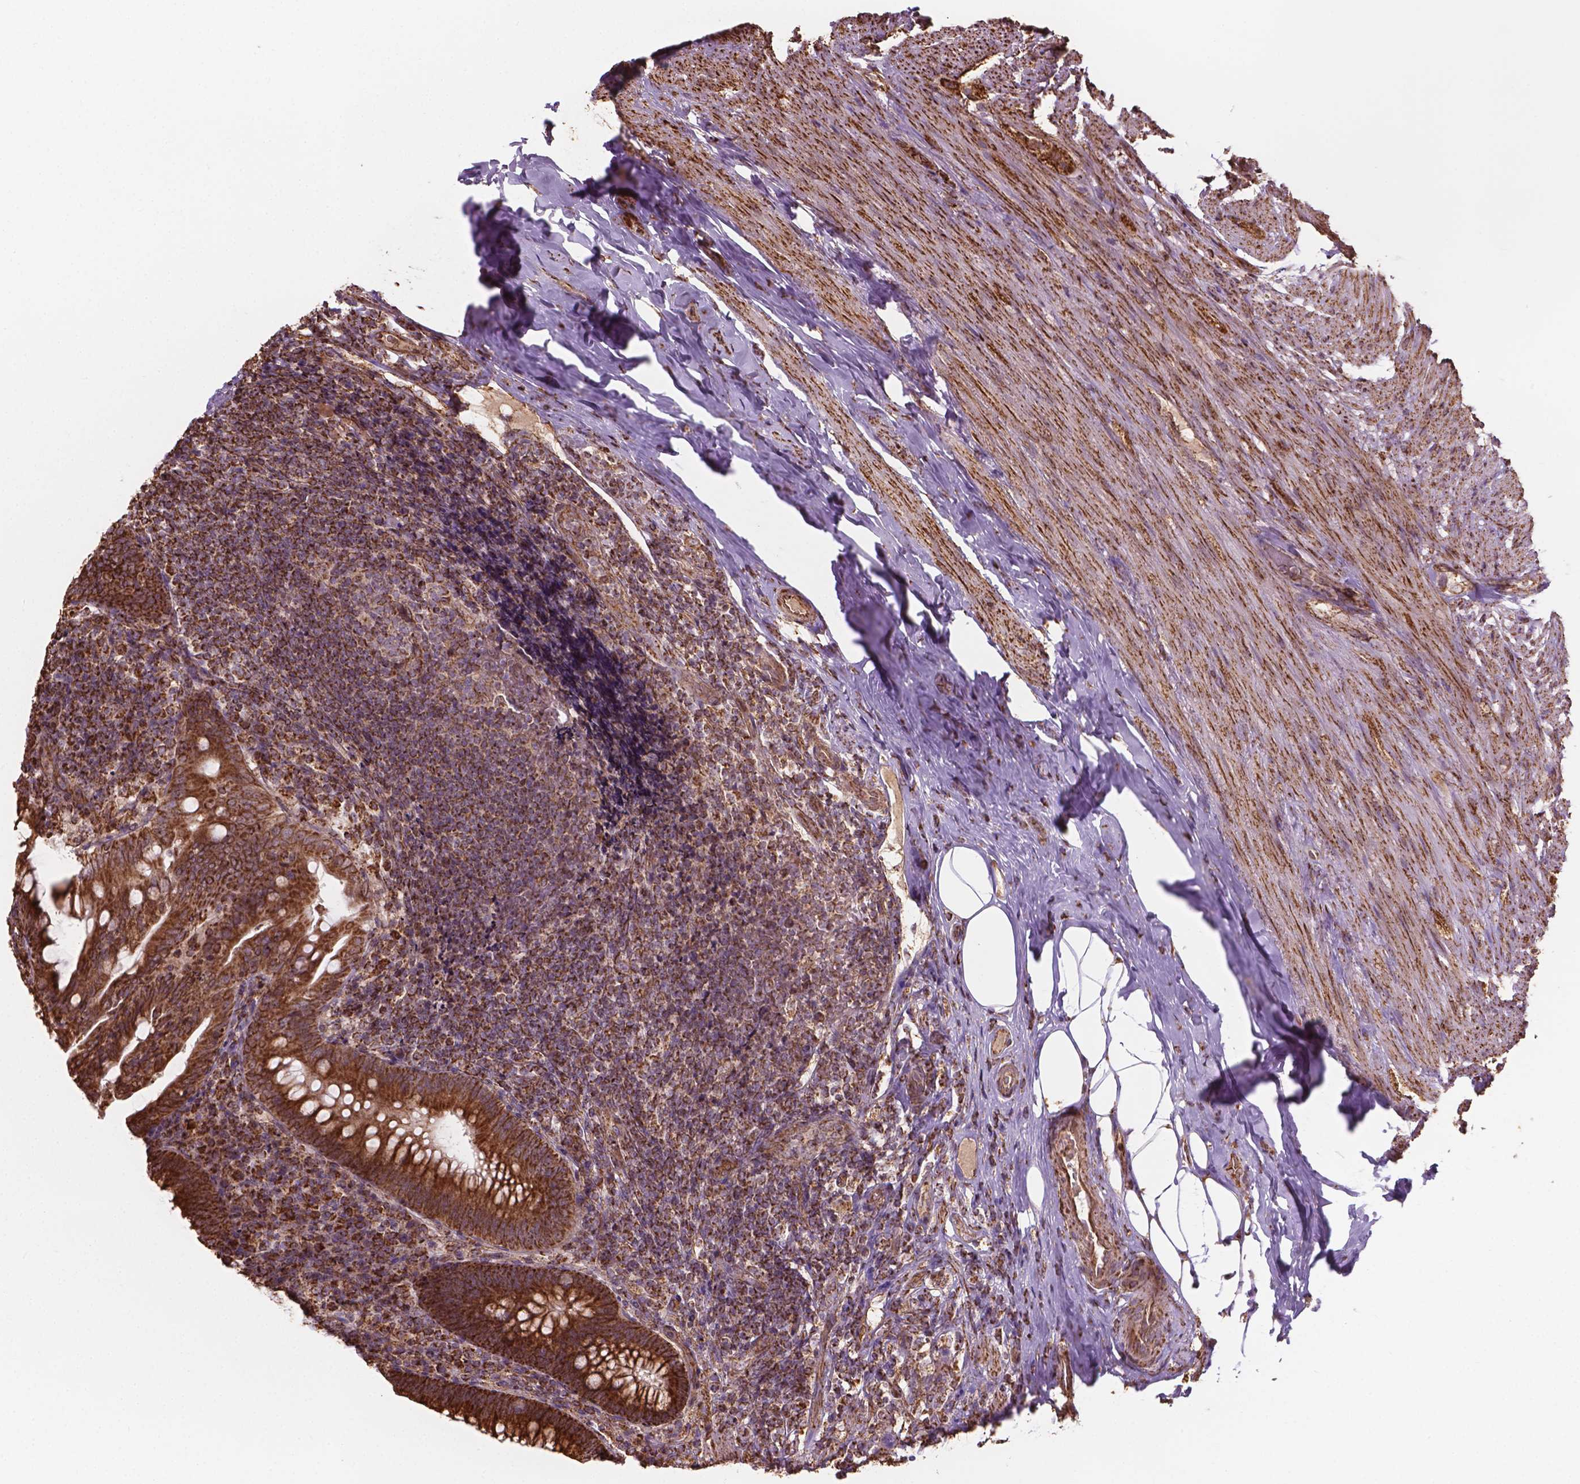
{"staining": {"intensity": "moderate", "quantity": ">75%", "location": "cytoplasmic/membranous"}, "tissue": "appendix", "cell_type": "Glandular cells", "image_type": "normal", "snomed": [{"axis": "morphology", "description": "Normal tissue, NOS"}, {"axis": "topography", "description": "Appendix"}], "caption": "This image demonstrates immunohistochemistry (IHC) staining of normal appendix, with medium moderate cytoplasmic/membranous expression in approximately >75% of glandular cells.", "gene": "HS3ST3A1", "patient": {"sex": "male", "age": 47}}